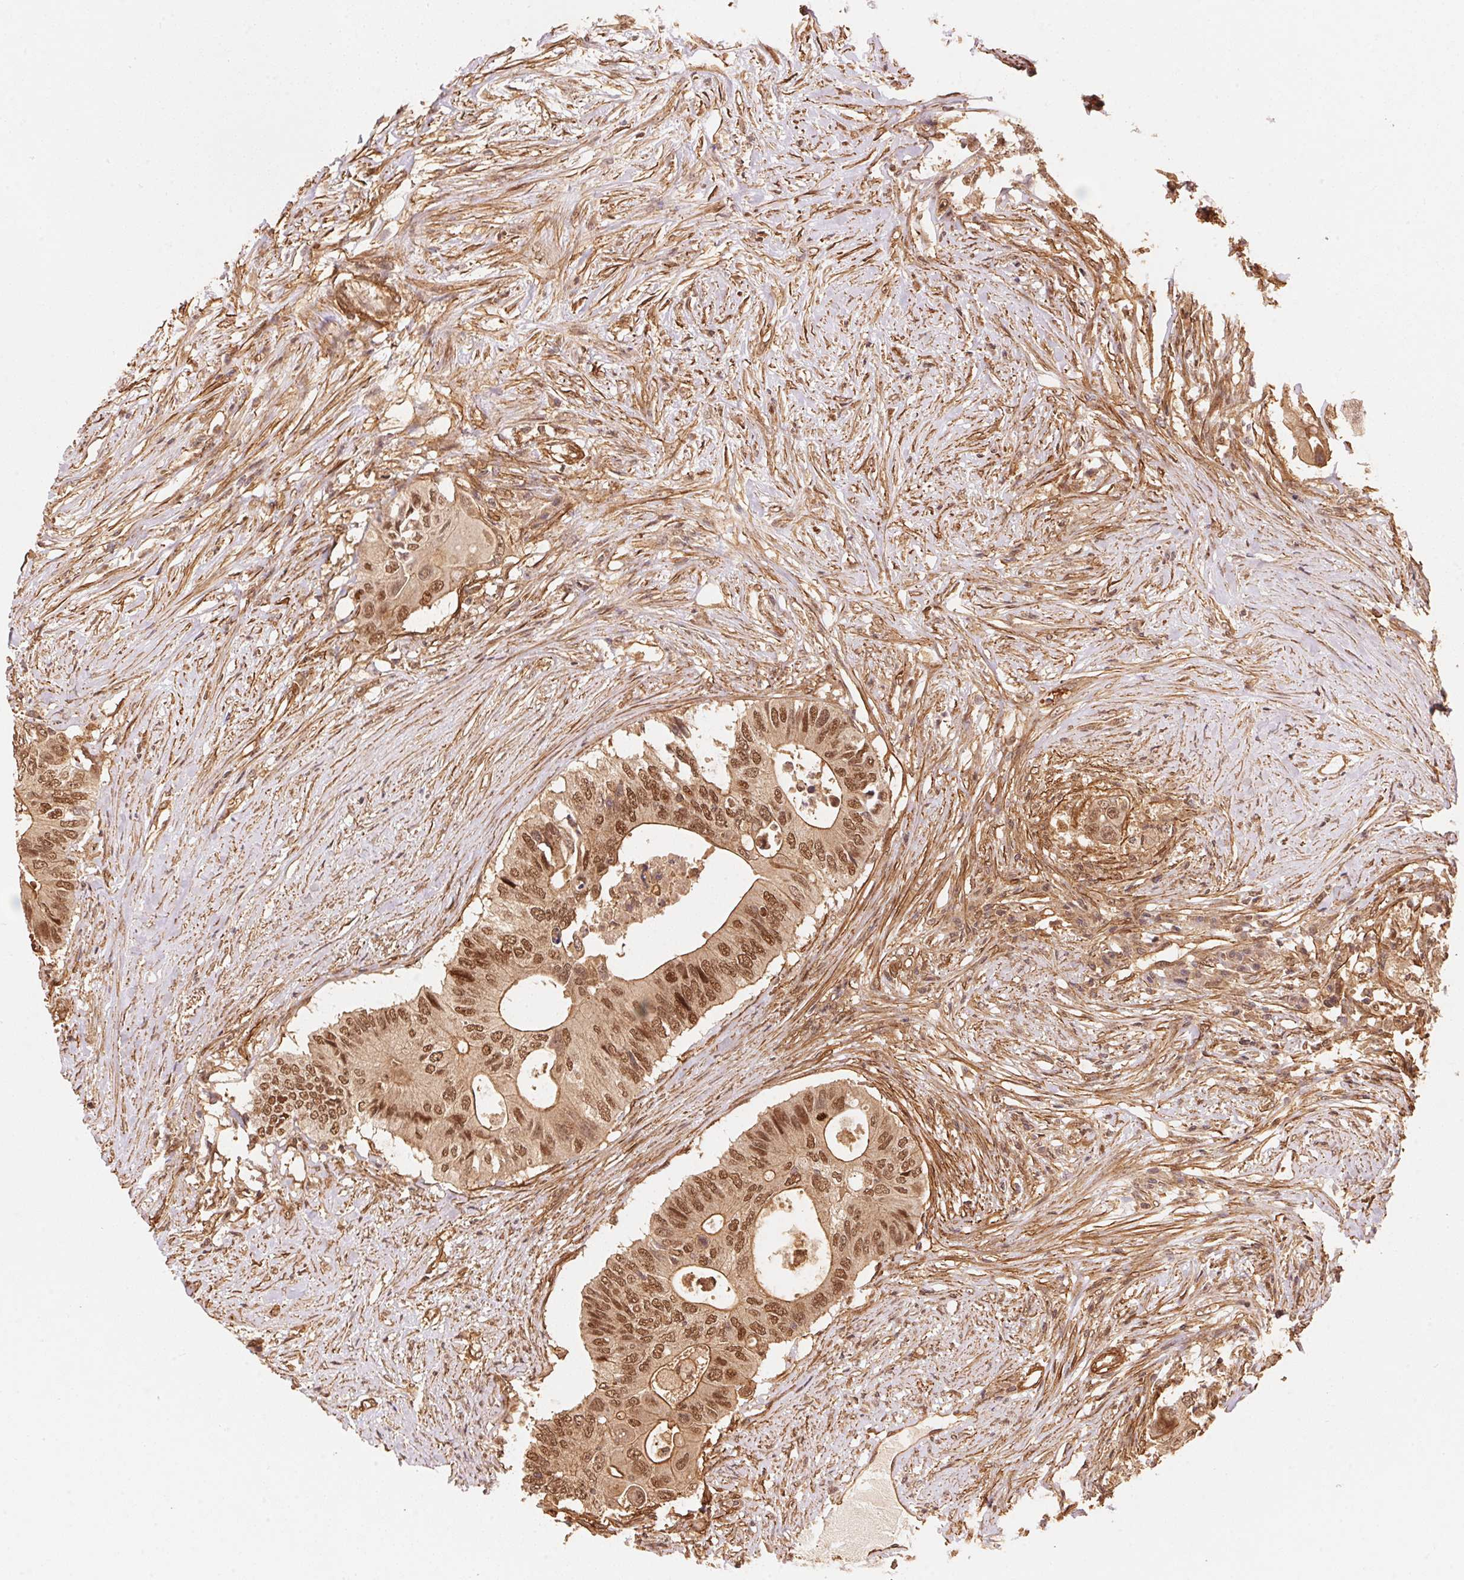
{"staining": {"intensity": "moderate", "quantity": ">75%", "location": "nuclear"}, "tissue": "colorectal cancer", "cell_type": "Tumor cells", "image_type": "cancer", "snomed": [{"axis": "morphology", "description": "Adenocarcinoma, NOS"}, {"axis": "topography", "description": "Colon"}], "caption": "A micrograph showing moderate nuclear positivity in about >75% of tumor cells in colorectal cancer, as visualized by brown immunohistochemical staining.", "gene": "TNIP2", "patient": {"sex": "male", "age": 71}}